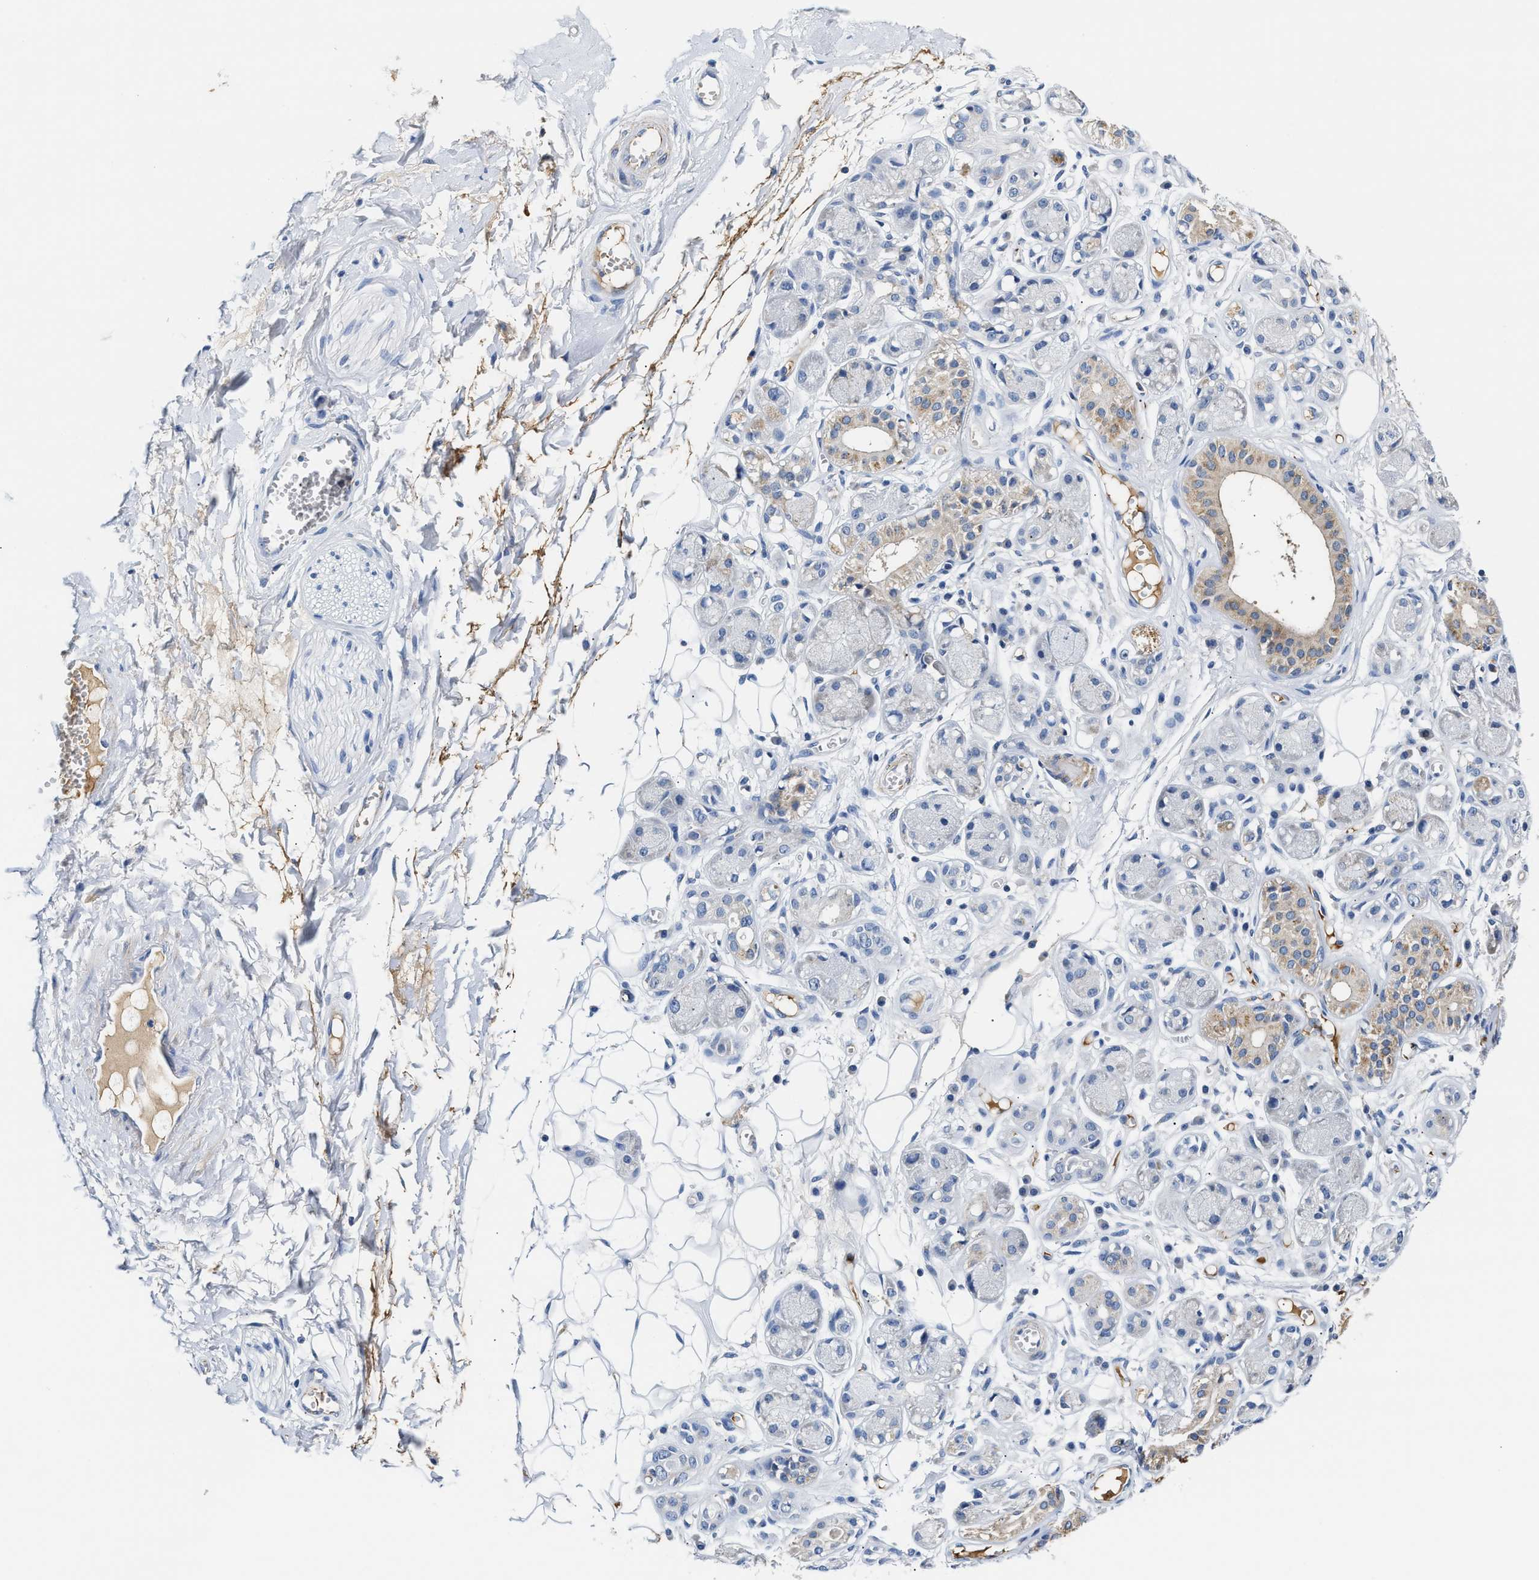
{"staining": {"intensity": "negative", "quantity": "none", "location": "none"}, "tissue": "adipose tissue", "cell_type": "Adipocytes", "image_type": "normal", "snomed": [{"axis": "morphology", "description": "Normal tissue, NOS"}, {"axis": "morphology", "description": "Inflammation, NOS"}, {"axis": "topography", "description": "Salivary gland"}, {"axis": "topography", "description": "Peripheral nerve tissue"}], "caption": "High power microscopy image of an immunohistochemistry micrograph of normal adipose tissue, revealing no significant positivity in adipocytes.", "gene": "TUT7", "patient": {"sex": "female", "age": 75}}